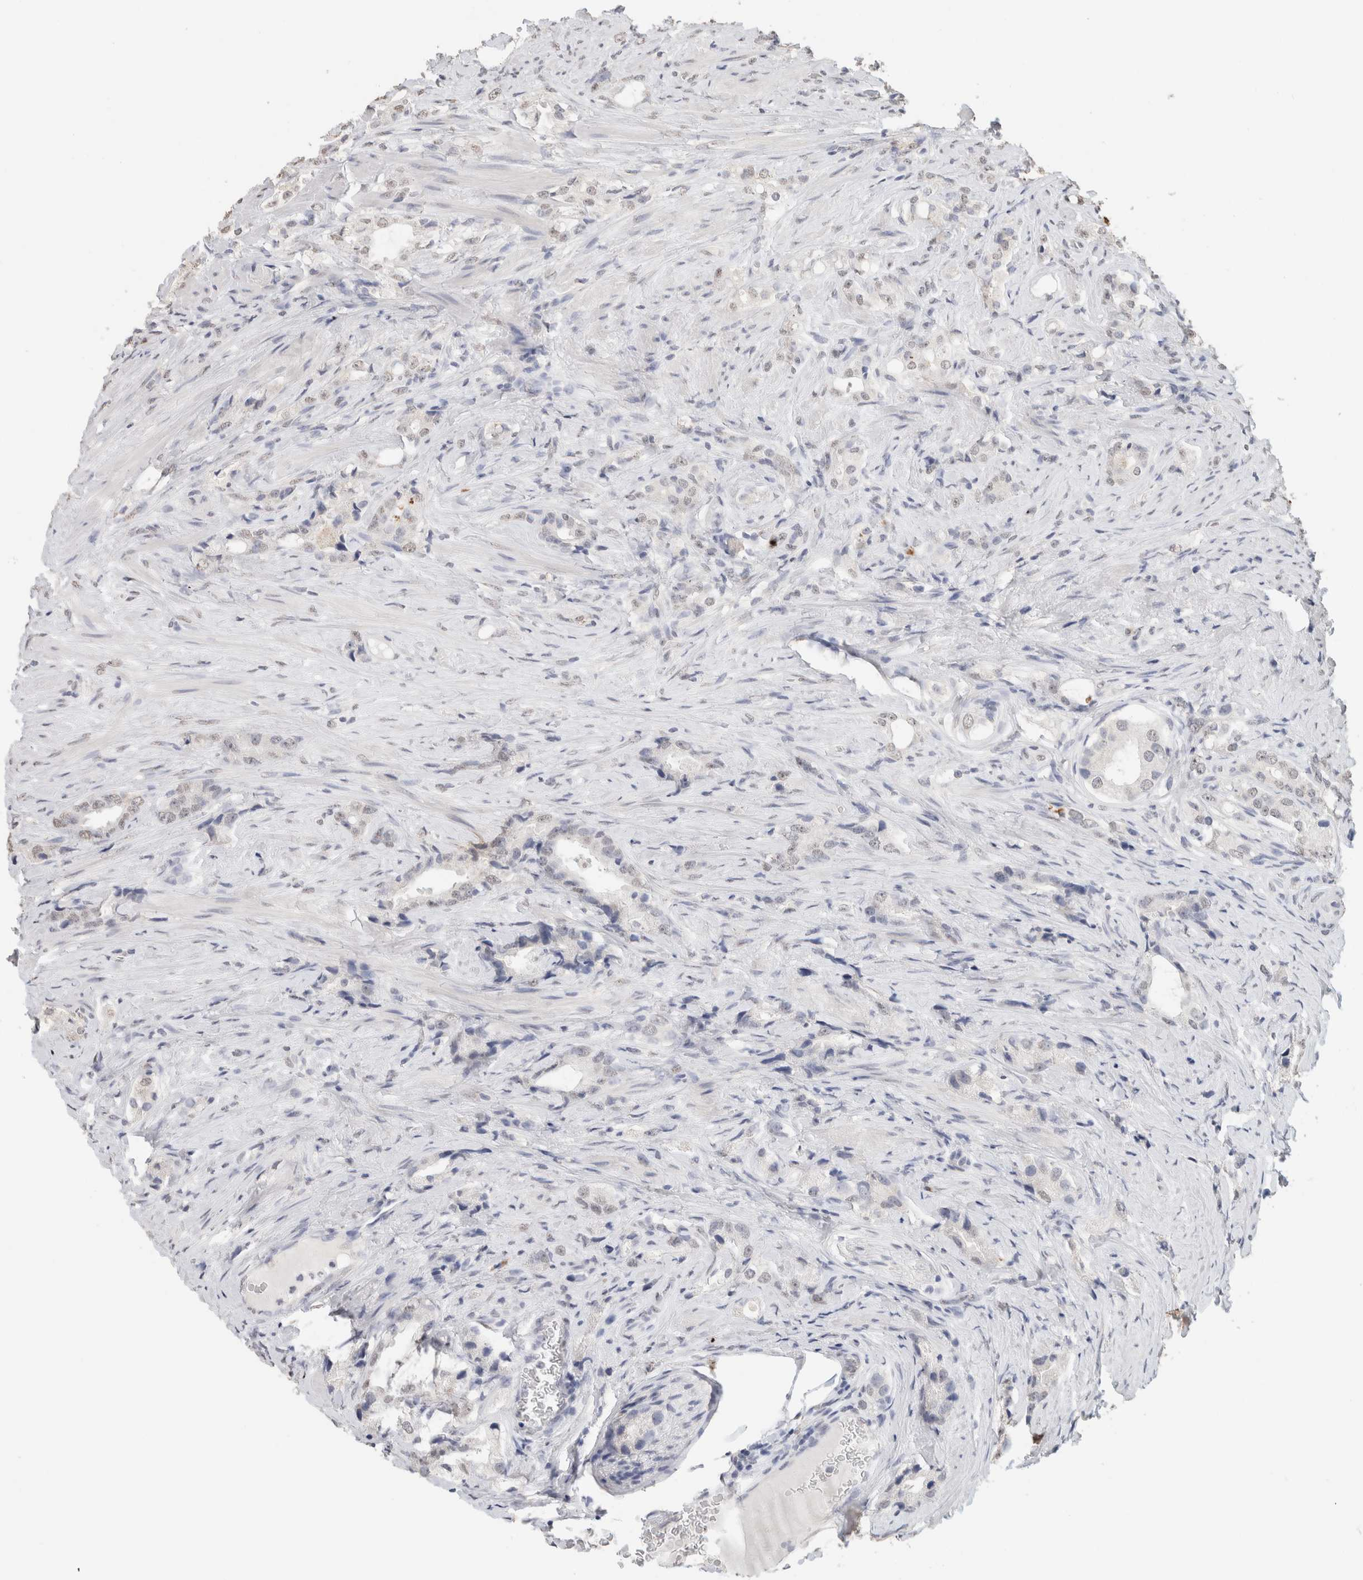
{"staining": {"intensity": "weak", "quantity": "<25%", "location": "nuclear"}, "tissue": "prostate cancer", "cell_type": "Tumor cells", "image_type": "cancer", "snomed": [{"axis": "morphology", "description": "Adenocarcinoma, High grade"}, {"axis": "topography", "description": "Prostate"}], "caption": "There is no significant staining in tumor cells of prostate cancer.", "gene": "CD80", "patient": {"sex": "male", "age": 63}}